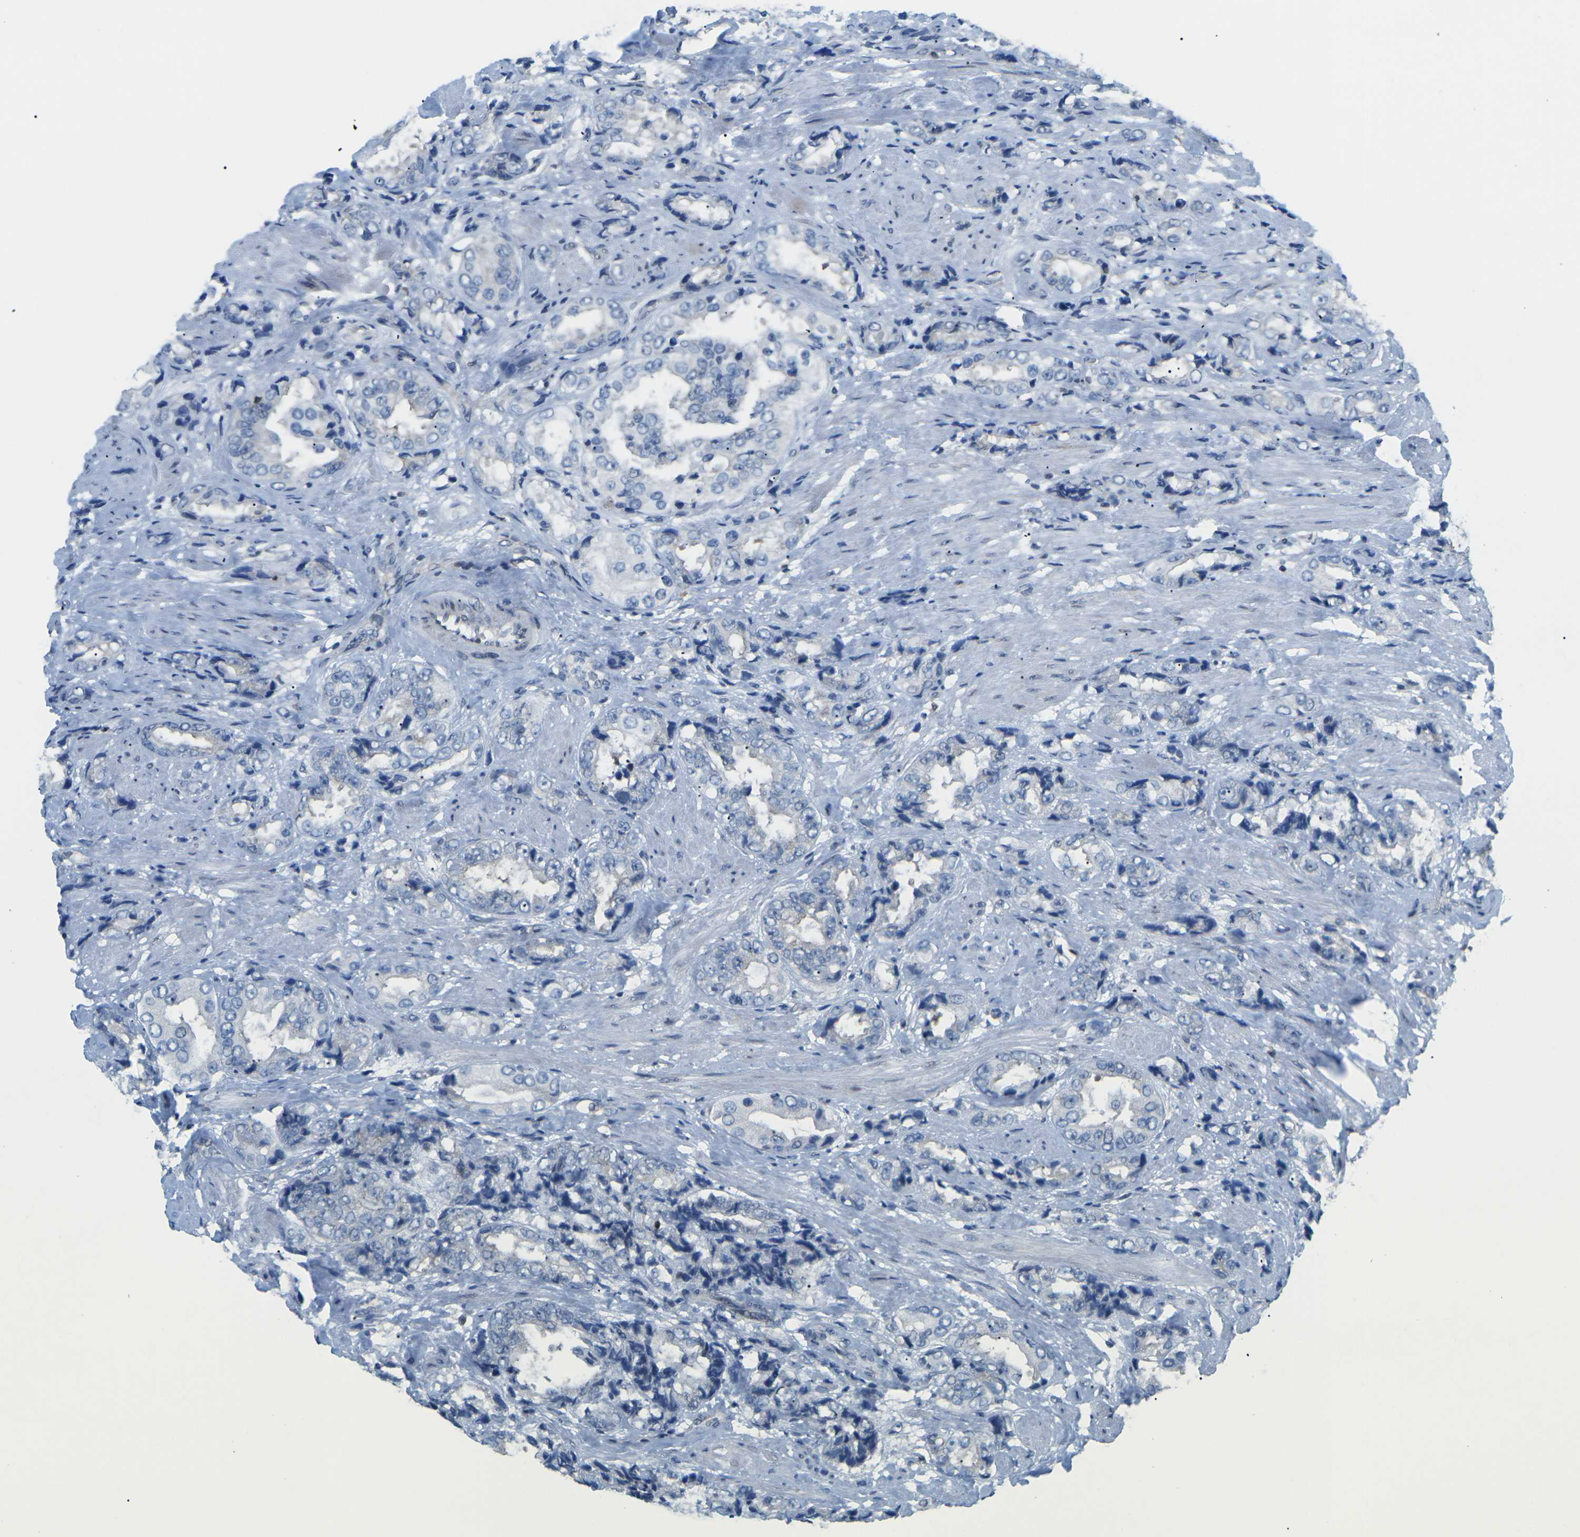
{"staining": {"intensity": "negative", "quantity": "none", "location": "none"}, "tissue": "prostate cancer", "cell_type": "Tumor cells", "image_type": "cancer", "snomed": [{"axis": "morphology", "description": "Adenocarcinoma, High grade"}, {"axis": "topography", "description": "Prostate"}], "caption": "Prostate cancer was stained to show a protein in brown. There is no significant staining in tumor cells. The staining is performed using DAB brown chromogen with nuclei counter-stained in using hematoxylin.", "gene": "MBNL1", "patient": {"sex": "male", "age": 61}}